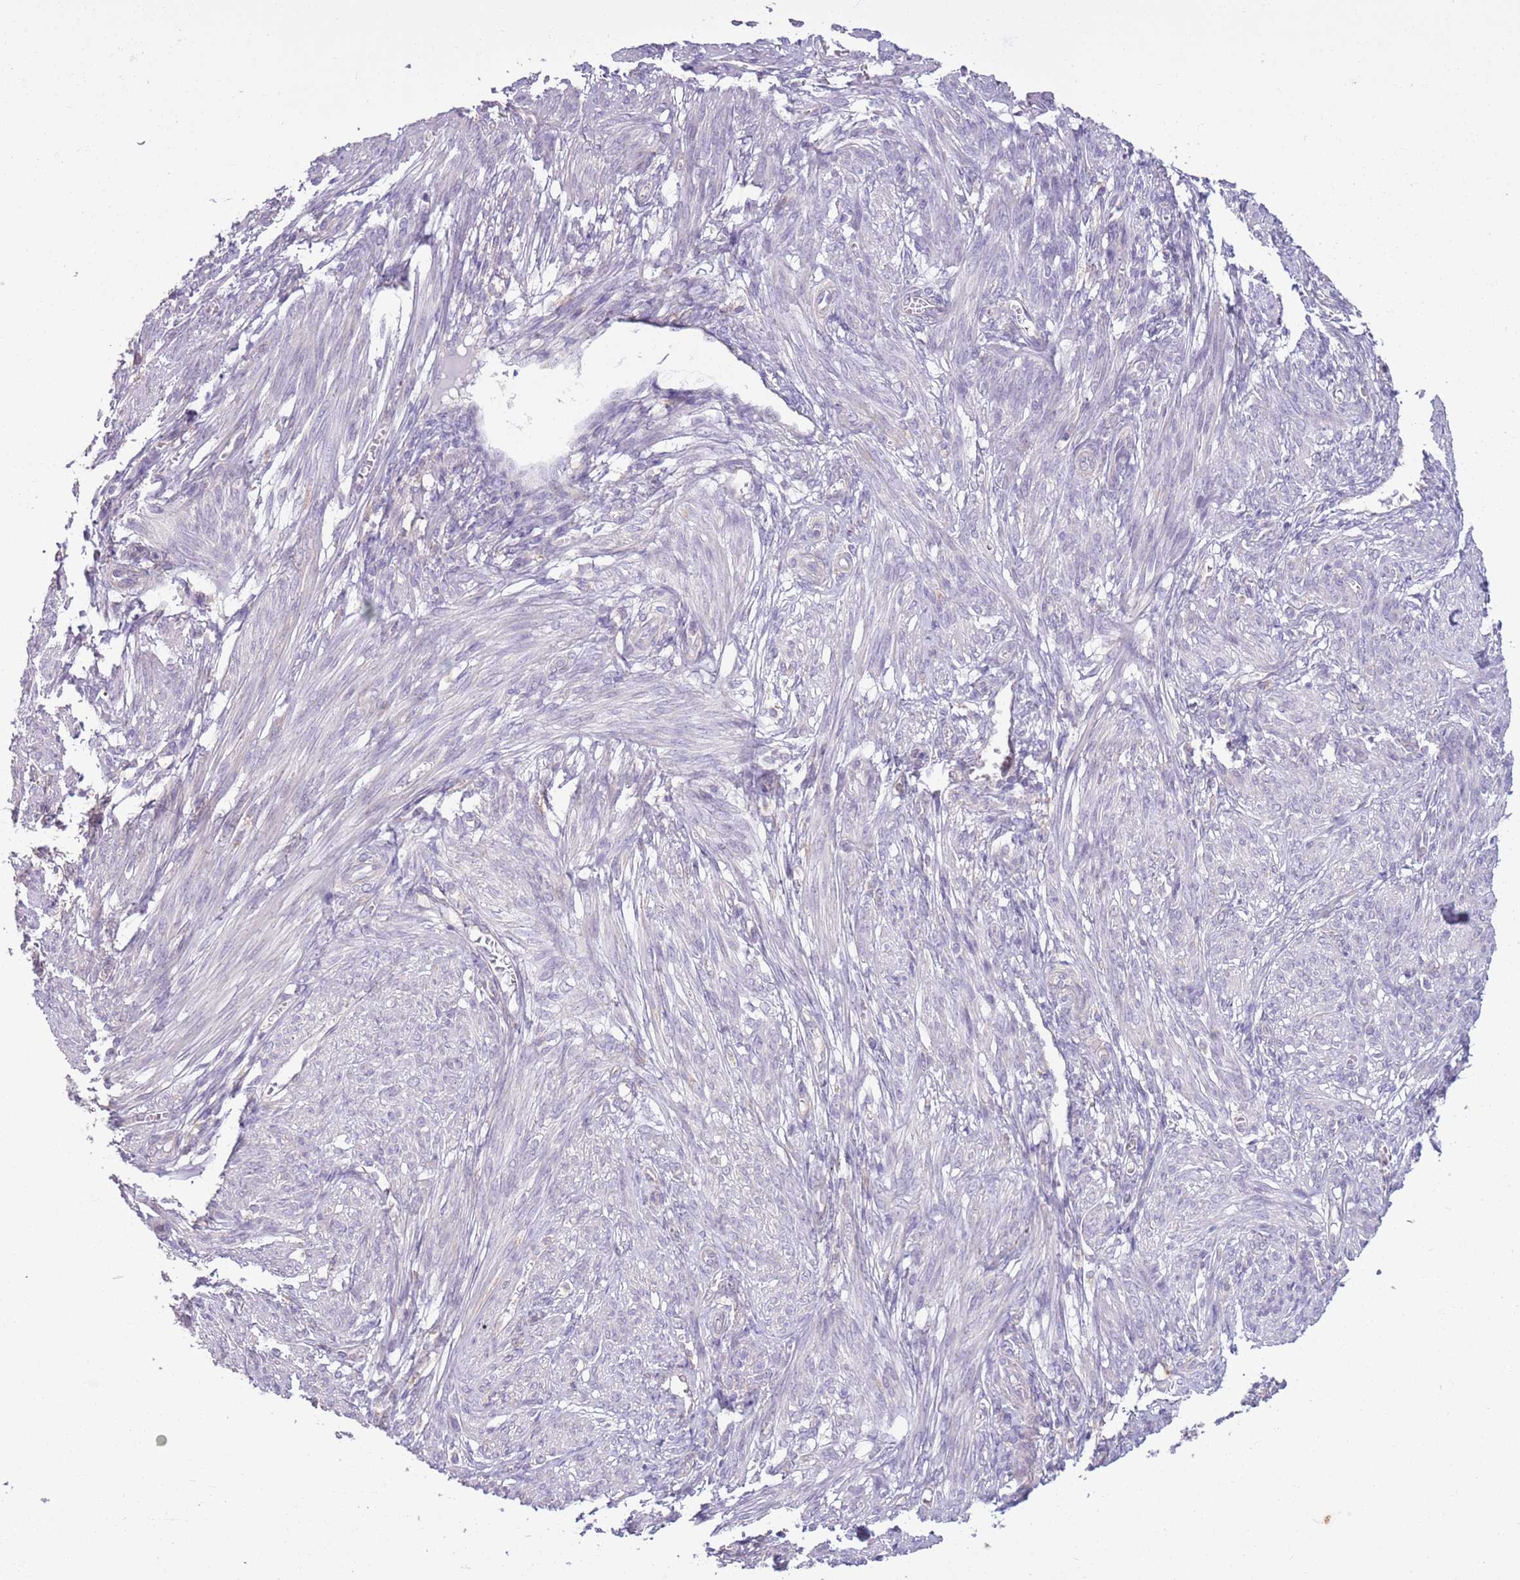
{"staining": {"intensity": "negative", "quantity": "none", "location": "none"}, "tissue": "smooth muscle", "cell_type": "Smooth muscle cells", "image_type": "normal", "snomed": [{"axis": "morphology", "description": "Normal tissue, NOS"}, {"axis": "topography", "description": "Smooth muscle"}], "caption": "Immunohistochemistry (IHC) image of benign smooth muscle: smooth muscle stained with DAB exhibits no significant protein staining in smooth muscle cells.", "gene": "CAPN9", "patient": {"sex": "female", "age": 39}}